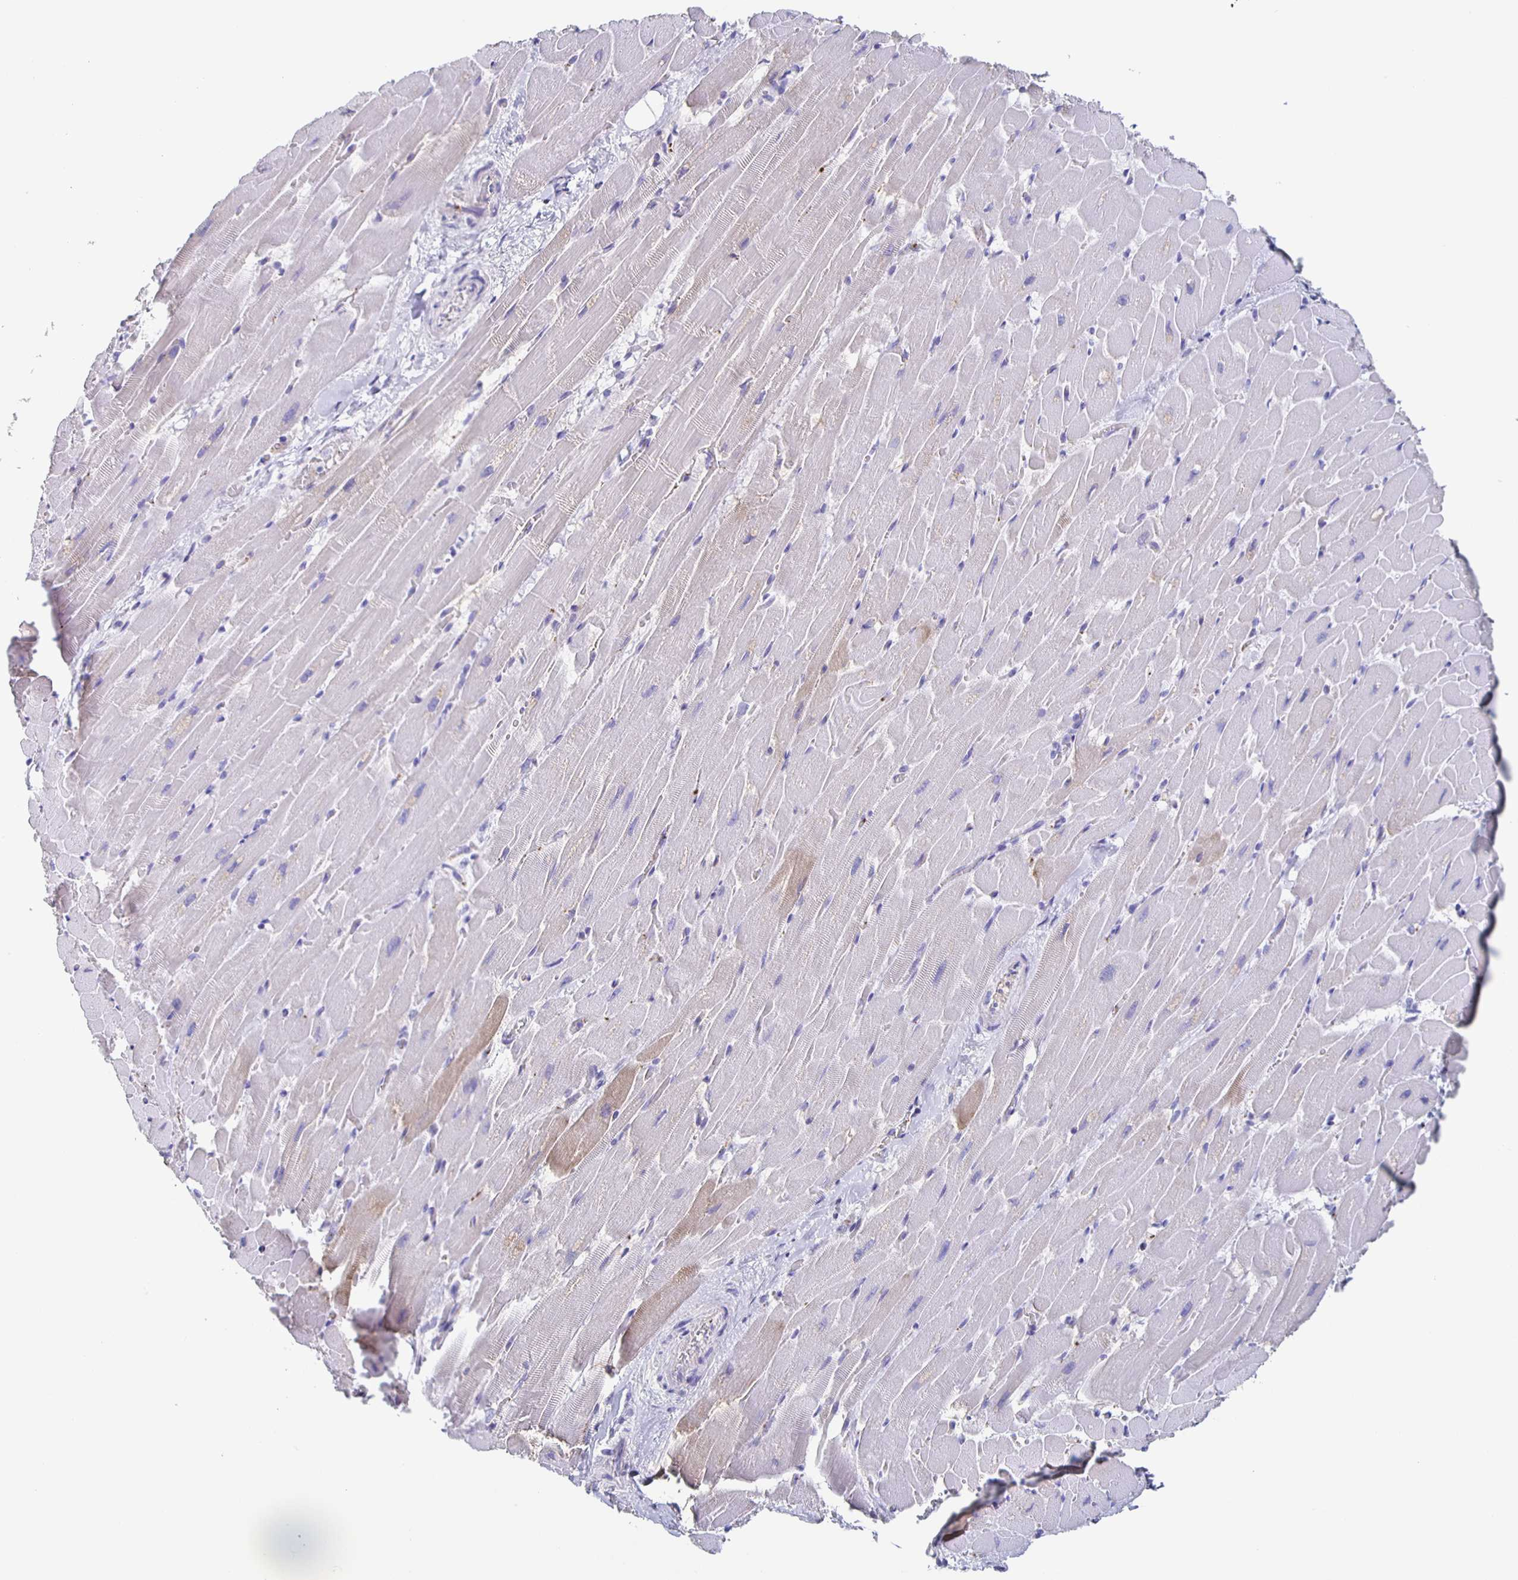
{"staining": {"intensity": "weak", "quantity": "<25%", "location": "cytoplasmic/membranous"}, "tissue": "heart muscle", "cell_type": "Cardiomyocytes", "image_type": "normal", "snomed": [{"axis": "morphology", "description": "Normal tissue, NOS"}, {"axis": "topography", "description": "Heart"}], "caption": "Image shows no significant protein staining in cardiomyocytes of normal heart muscle. The staining is performed using DAB brown chromogen with nuclei counter-stained in using hematoxylin.", "gene": "FGA", "patient": {"sex": "male", "age": 37}}